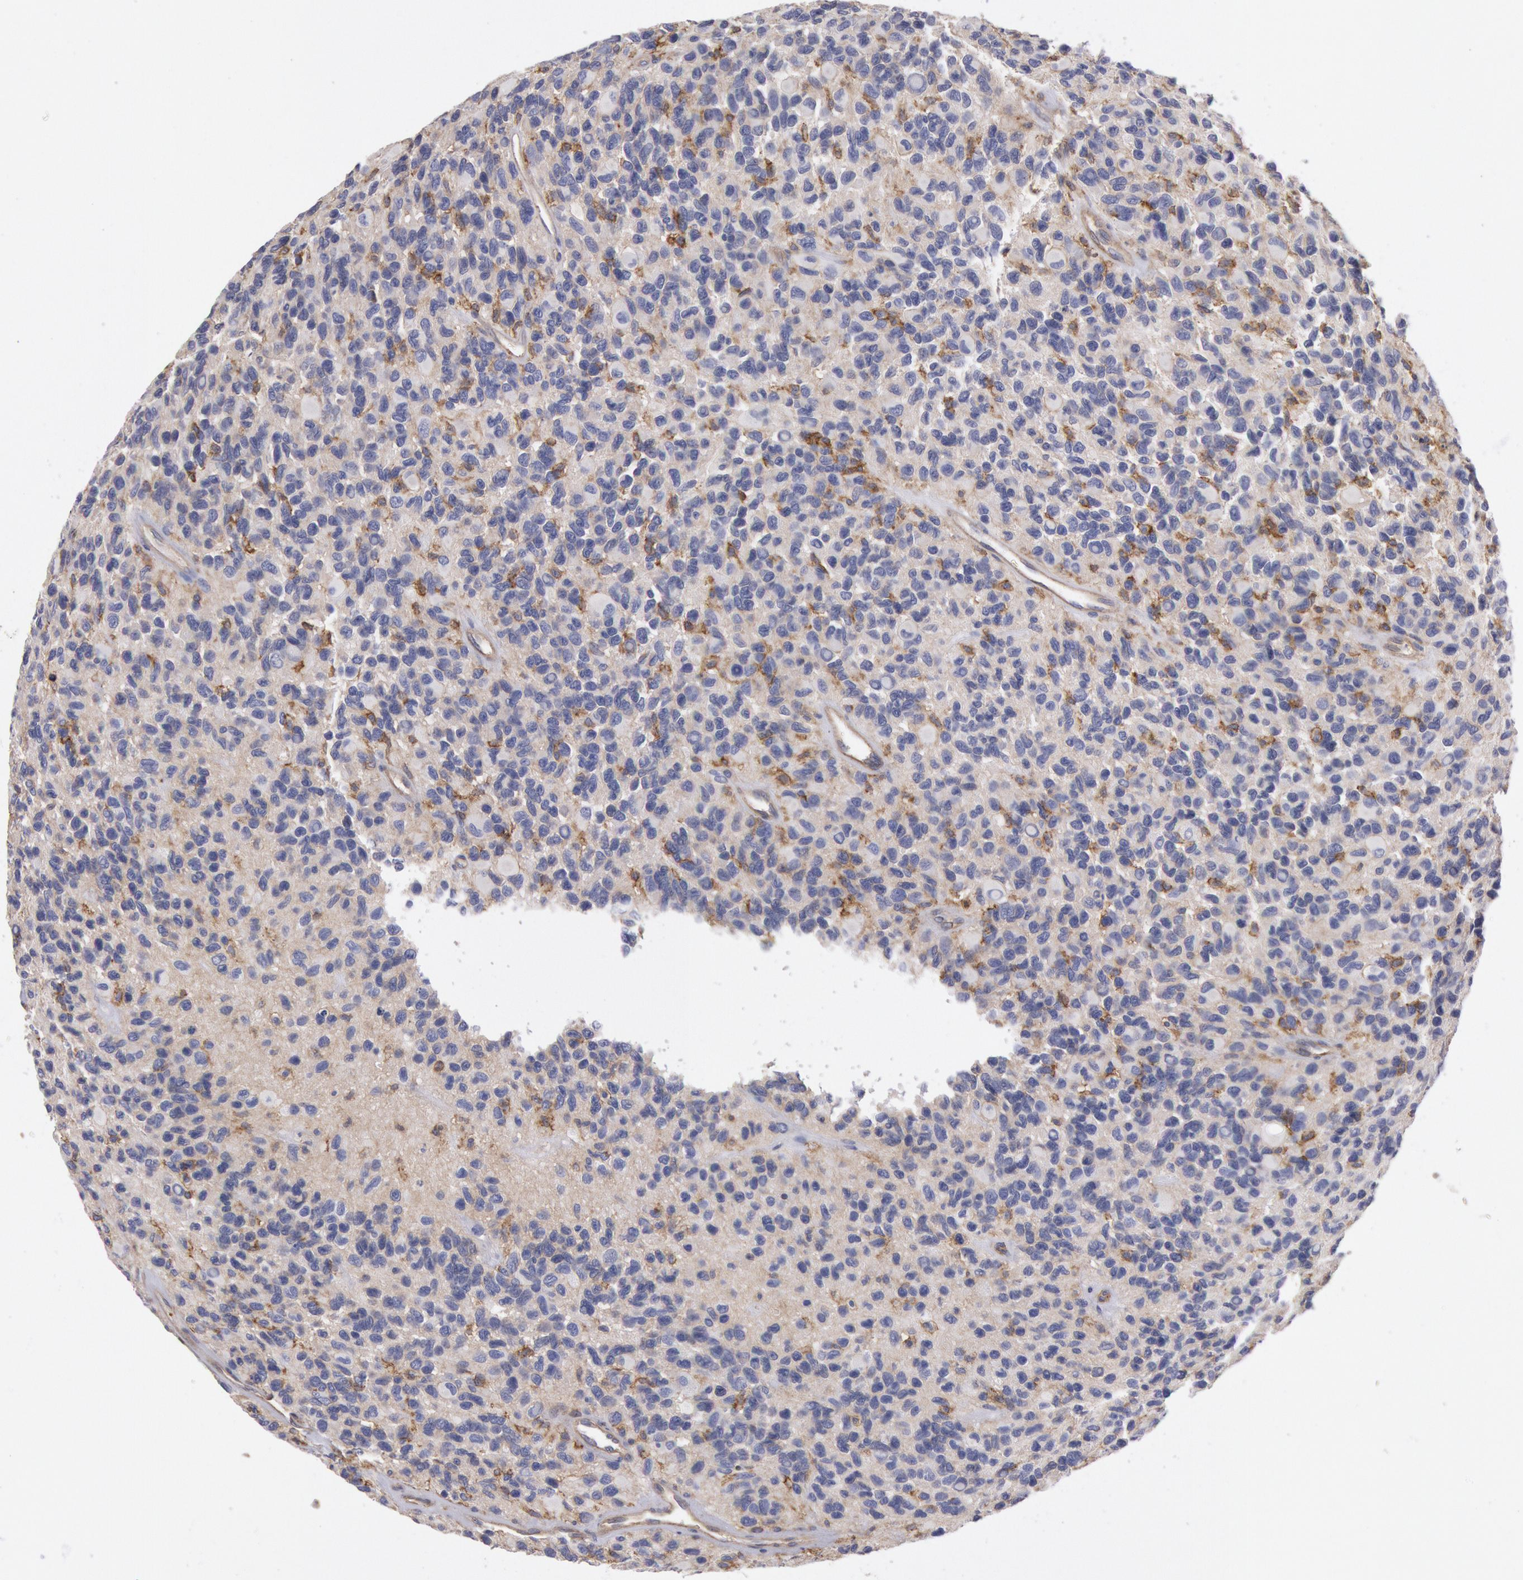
{"staining": {"intensity": "moderate", "quantity": "<25%", "location": "cytoplasmic/membranous"}, "tissue": "glioma", "cell_type": "Tumor cells", "image_type": "cancer", "snomed": [{"axis": "morphology", "description": "Glioma, malignant, High grade"}, {"axis": "topography", "description": "Brain"}], "caption": "Approximately <25% of tumor cells in glioma reveal moderate cytoplasmic/membranous protein staining as visualized by brown immunohistochemical staining.", "gene": "SNAP23", "patient": {"sex": "male", "age": 77}}